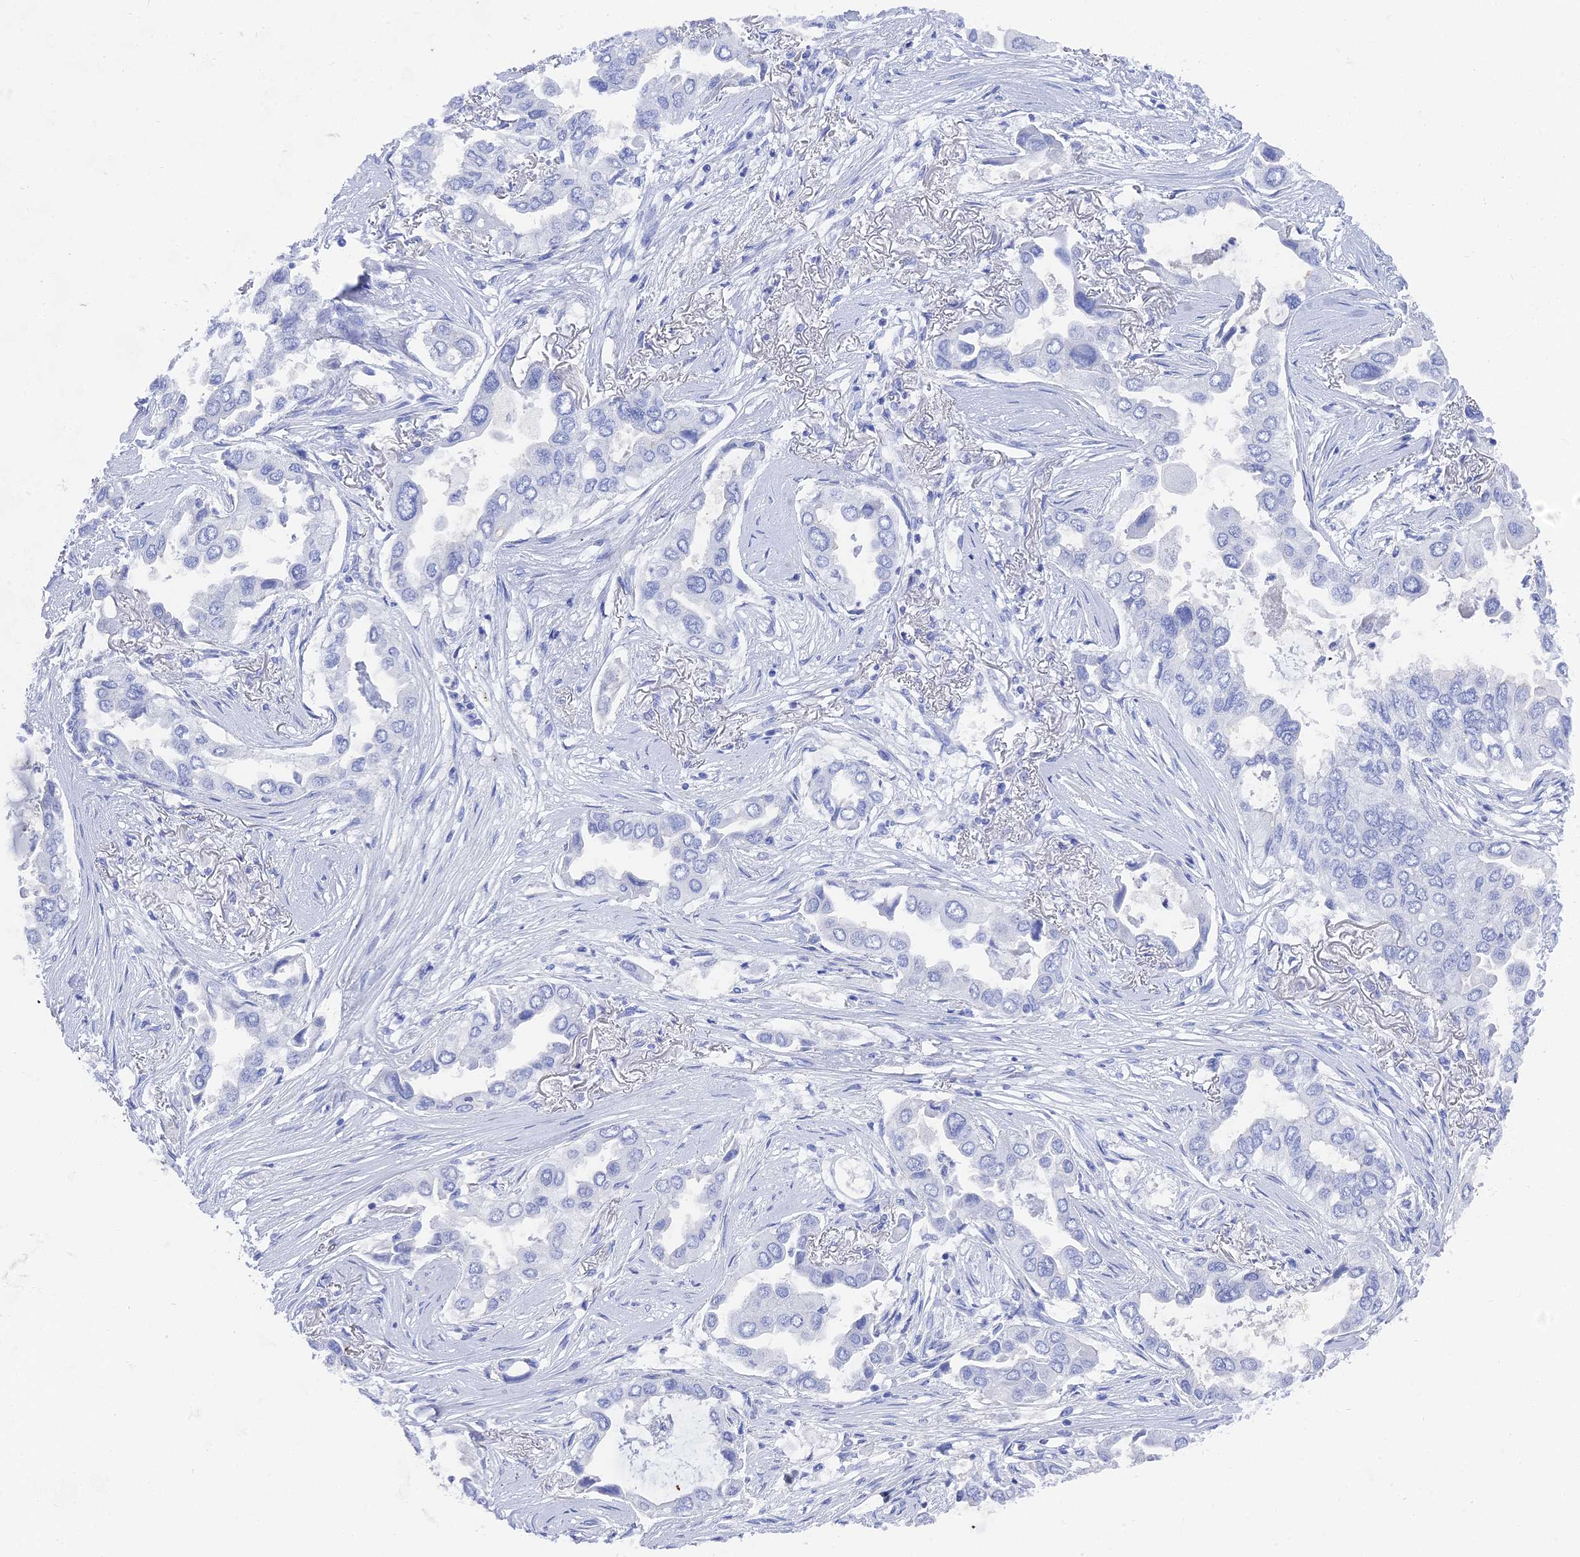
{"staining": {"intensity": "negative", "quantity": "none", "location": "none"}, "tissue": "lung cancer", "cell_type": "Tumor cells", "image_type": "cancer", "snomed": [{"axis": "morphology", "description": "Adenocarcinoma, NOS"}, {"axis": "topography", "description": "Lung"}], "caption": "Immunohistochemistry photomicrograph of neoplastic tissue: human lung cancer (adenocarcinoma) stained with DAB reveals no significant protein staining in tumor cells.", "gene": "ENPP3", "patient": {"sex": "female", "age": 76}}